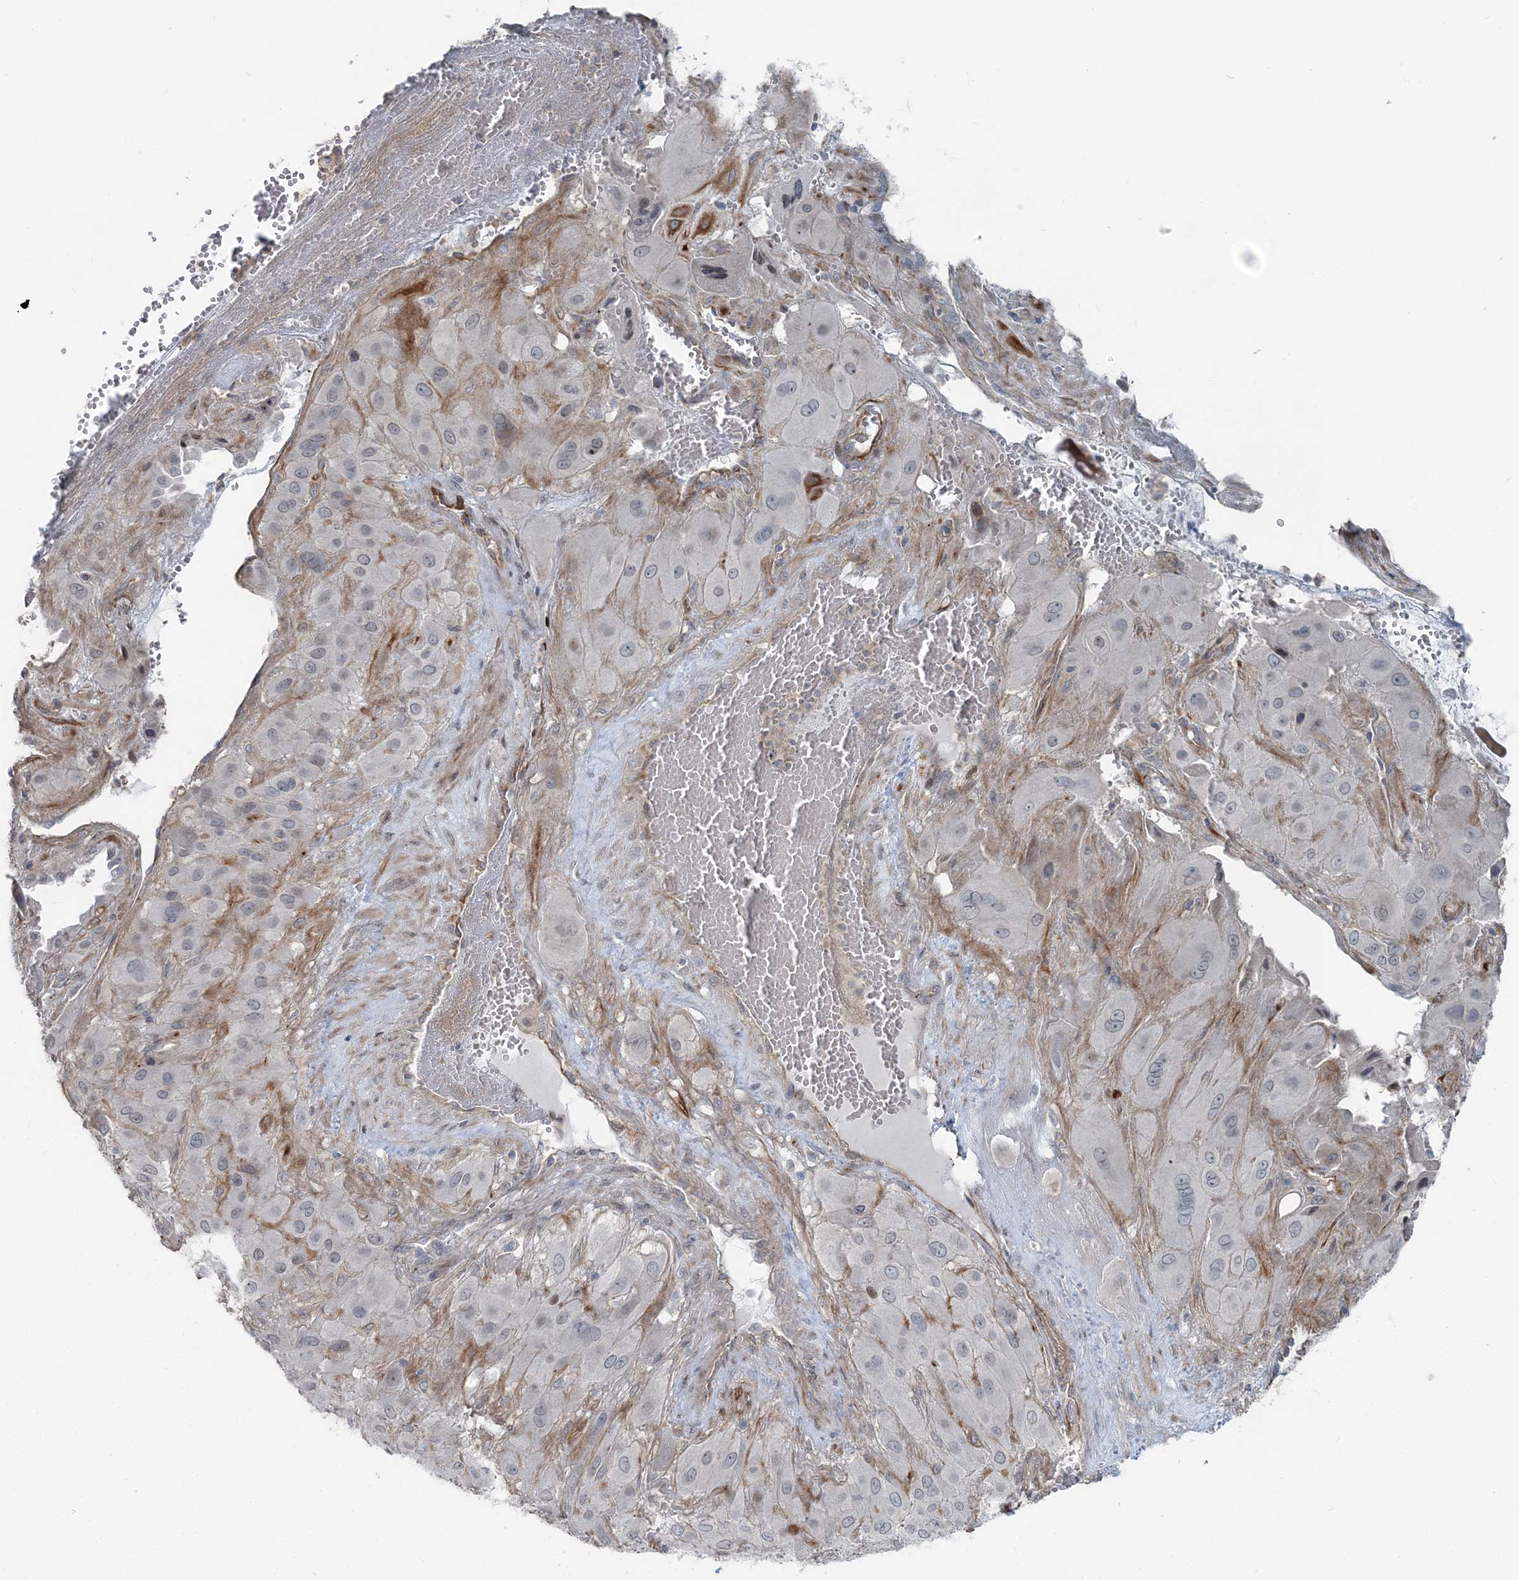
{"staining": {"intensity": "negative", "quantity": "none", "location": "none"}, "tissue": "cervical cancer", "cell_type": "Tumor cells", "image_type": "cancer", "snomed": [{"axis": "morphology", "description": "Squamous cell carcinoma, NOS"}, {"axis": "topography", "description": "Cervix"}], "caption": "A high-resolution histopathology image shows immunohistochemistry staining of cervical squamous cell carcinoma, which displays no significant staining in tumor cells.", "gene": "FBXL17", "patient": {"sex": "female", "age": 34}}